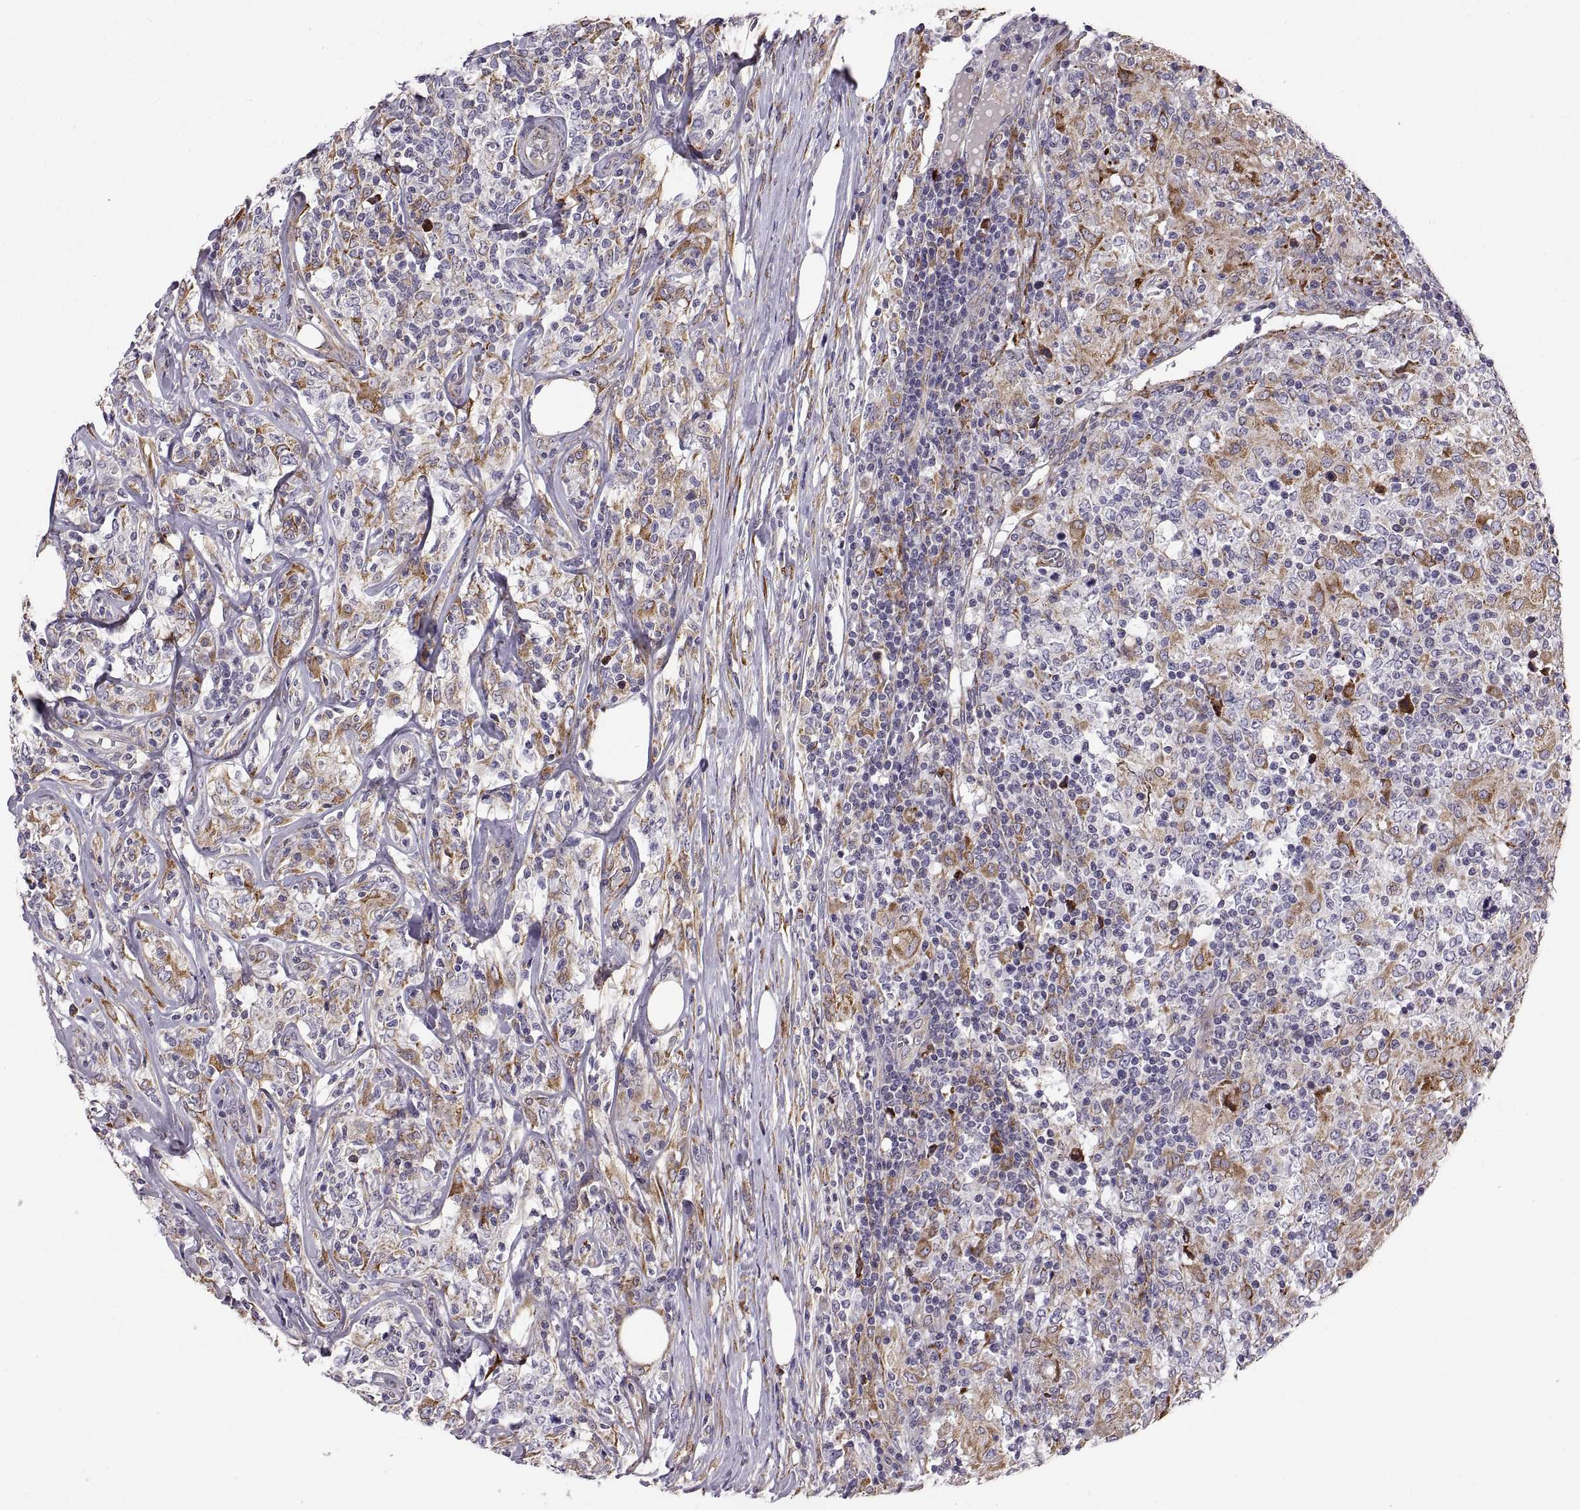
{"staining": {"intensity": "negative", "quantity": "none", "location": "none"}, "tissue": "lymphoma", "cell_type": "Tumor cells", "image_type": "cancer", "snomed": [{"axis": "morphology", "description": "Malignant lymphoma, non-Hodgkin's type, High grade"}, {"axis": "topography", "description": "Lymph node"}], "caption": "Immunohistochemical staining of human high-grade malignant lymphoma, non-Hodgkin's type shows no significant staining in tumor cells.", "gene": "PLEKHB2", "patient": {"sex": "female", "age": 84}}